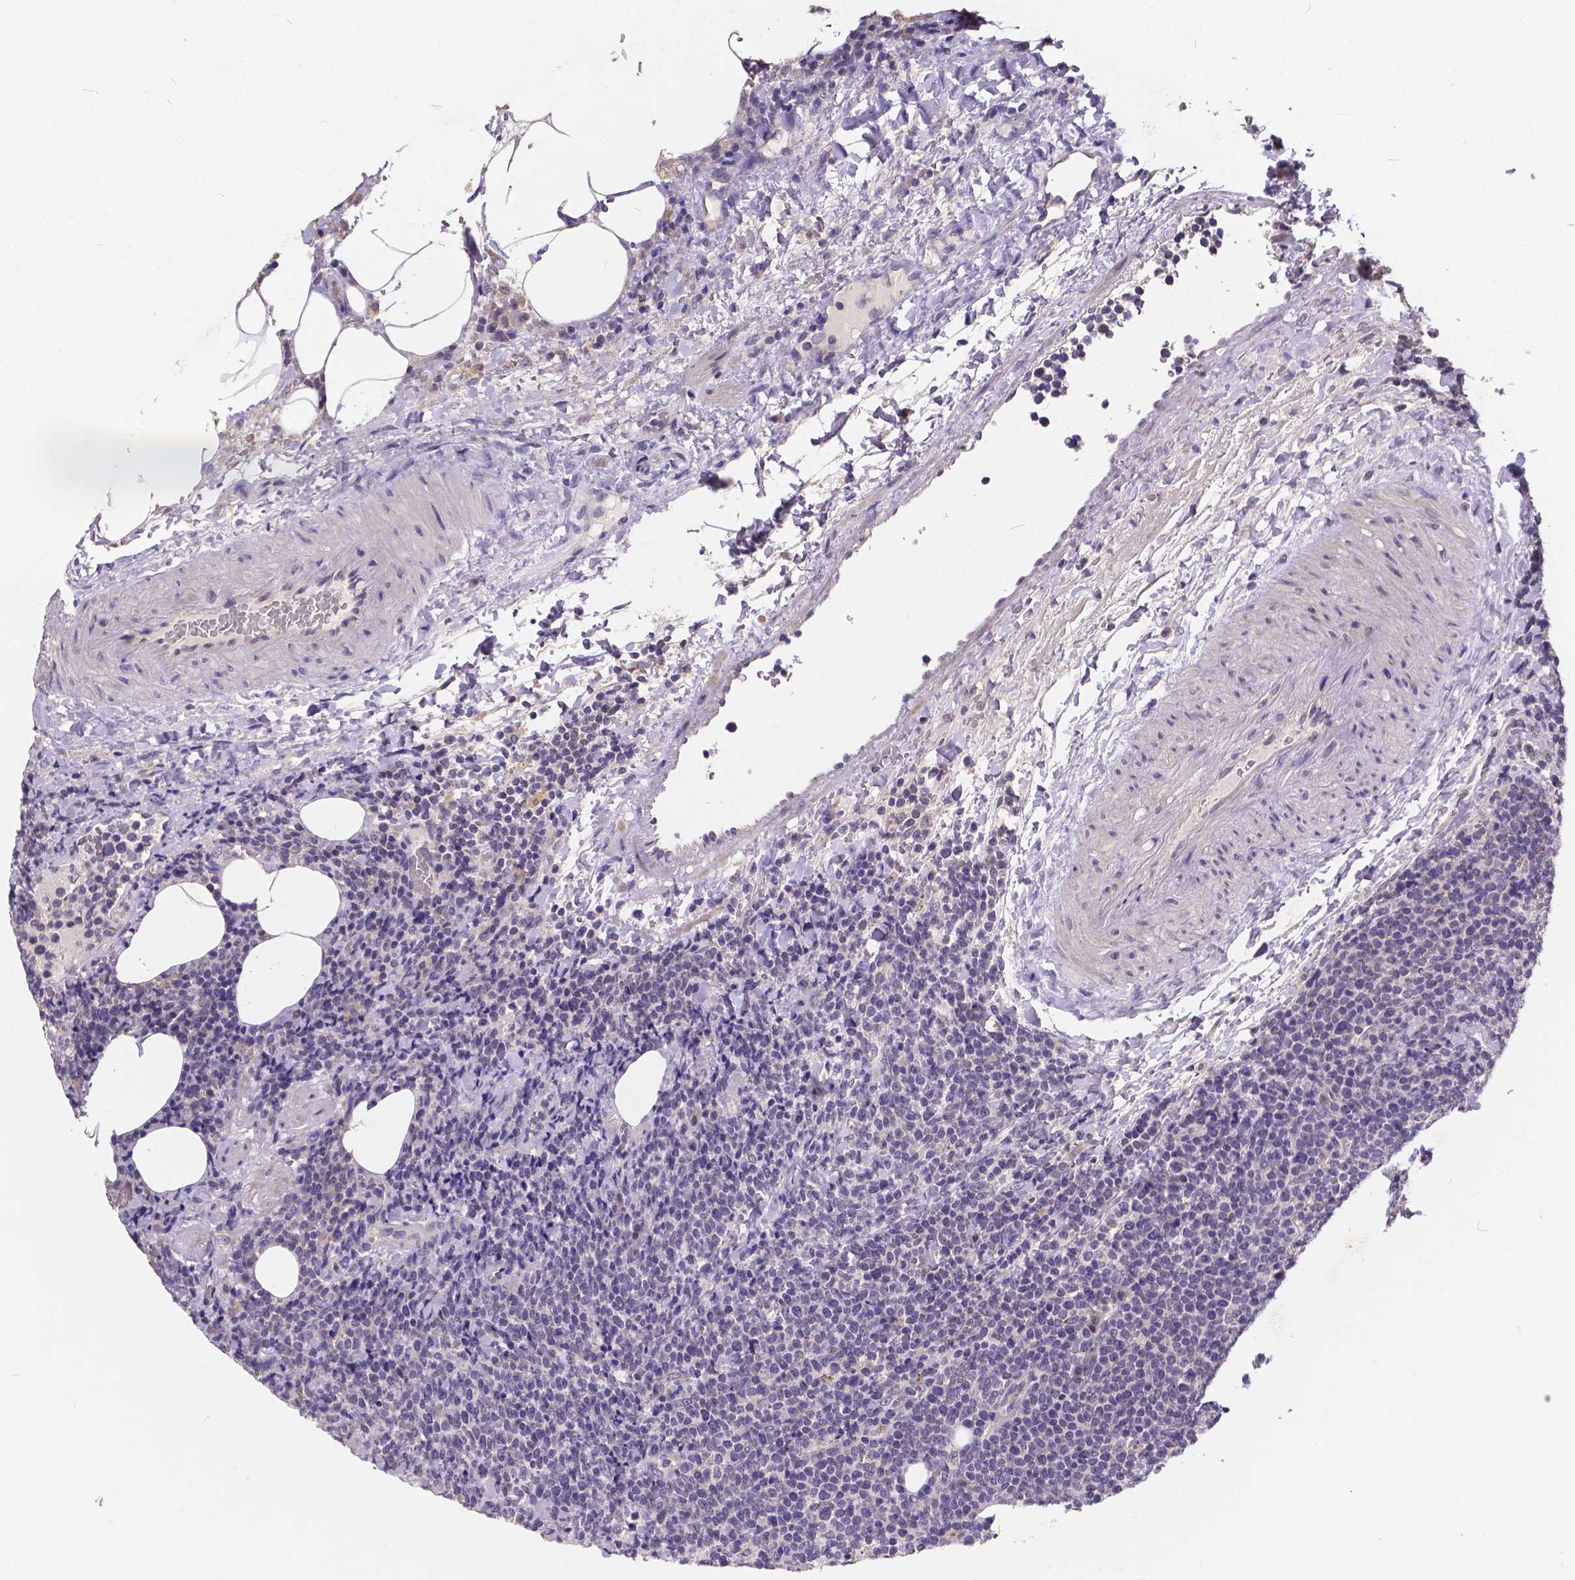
{"staining": {"intensity": "negative", "quantity": "none", "location": "none"}, "tissue": "lymphoma", "cell_type": "Tumor cells", "image_type": "cancer", "snomed": [{"axis": "morphology", "description": "Malignant lymphoma, non-Hodgkin's type, High grade"}, {"axis": "topography", "description": "Lymph node"}], "caption": "Protein analysis of high-grade malignant lymphoma, non-Hodgkin's type demonstrates no significant staining in tumor cells.", "gene": "CTNNA2", "patient": {"sex": "male", "age": 61}}